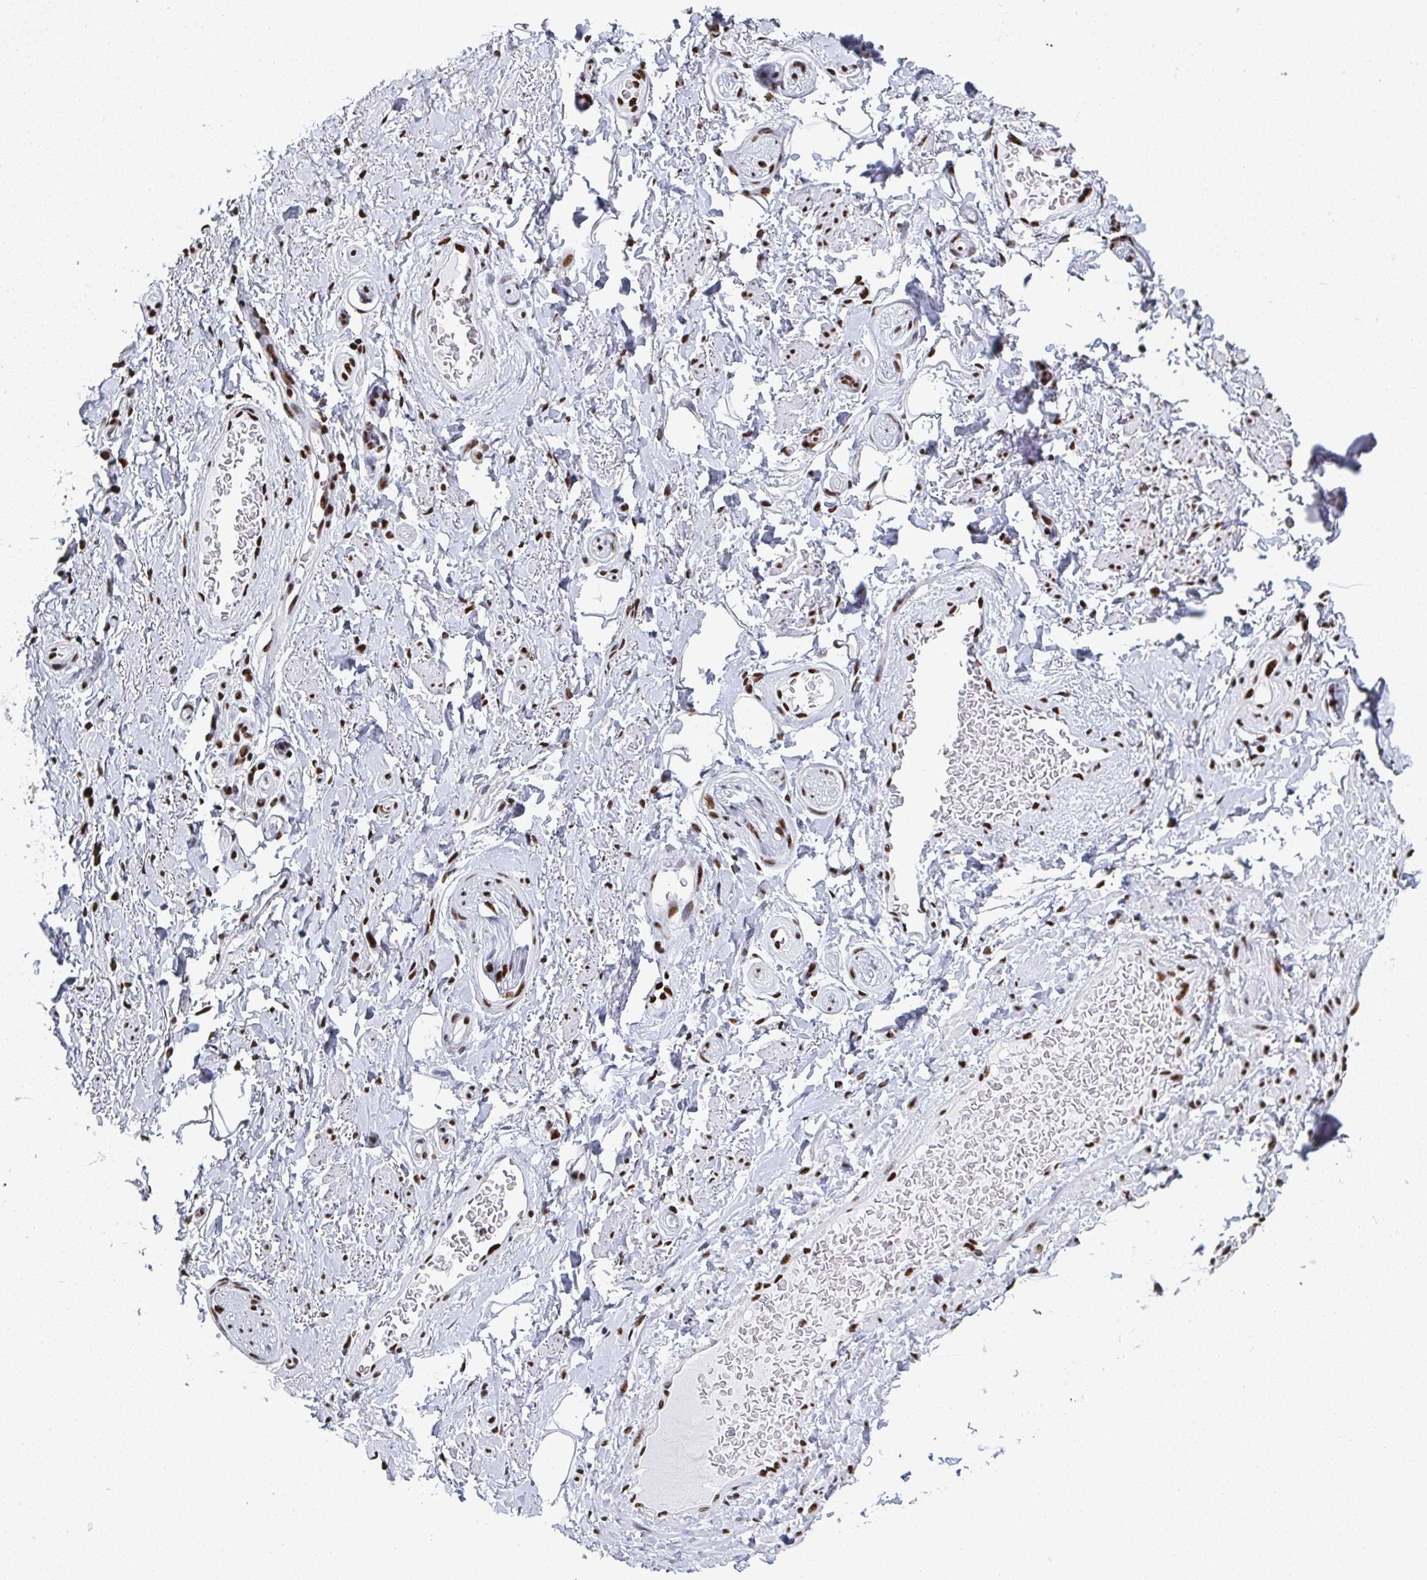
{"staining": {"intensity": "negative", "quantity": "none", "location": "none"}, "tissue": "adipose tissue", "cell_type": "Adipocytes", "image_type": "normal", "snomed": [{"axis": "morphology", "description": "Normal tissue, NOS"}, {"axis": "topography", "description": "Peripheral nerve tissue"}], "caption": "Immunohistochemistry histopathology image of unremarkable adipose tissue: adipose tissue stained with DAB reveals no significant protein positivity in adipocytes.", "gene": "GAR1", "patient": {"sex": "male", "age": 51}}